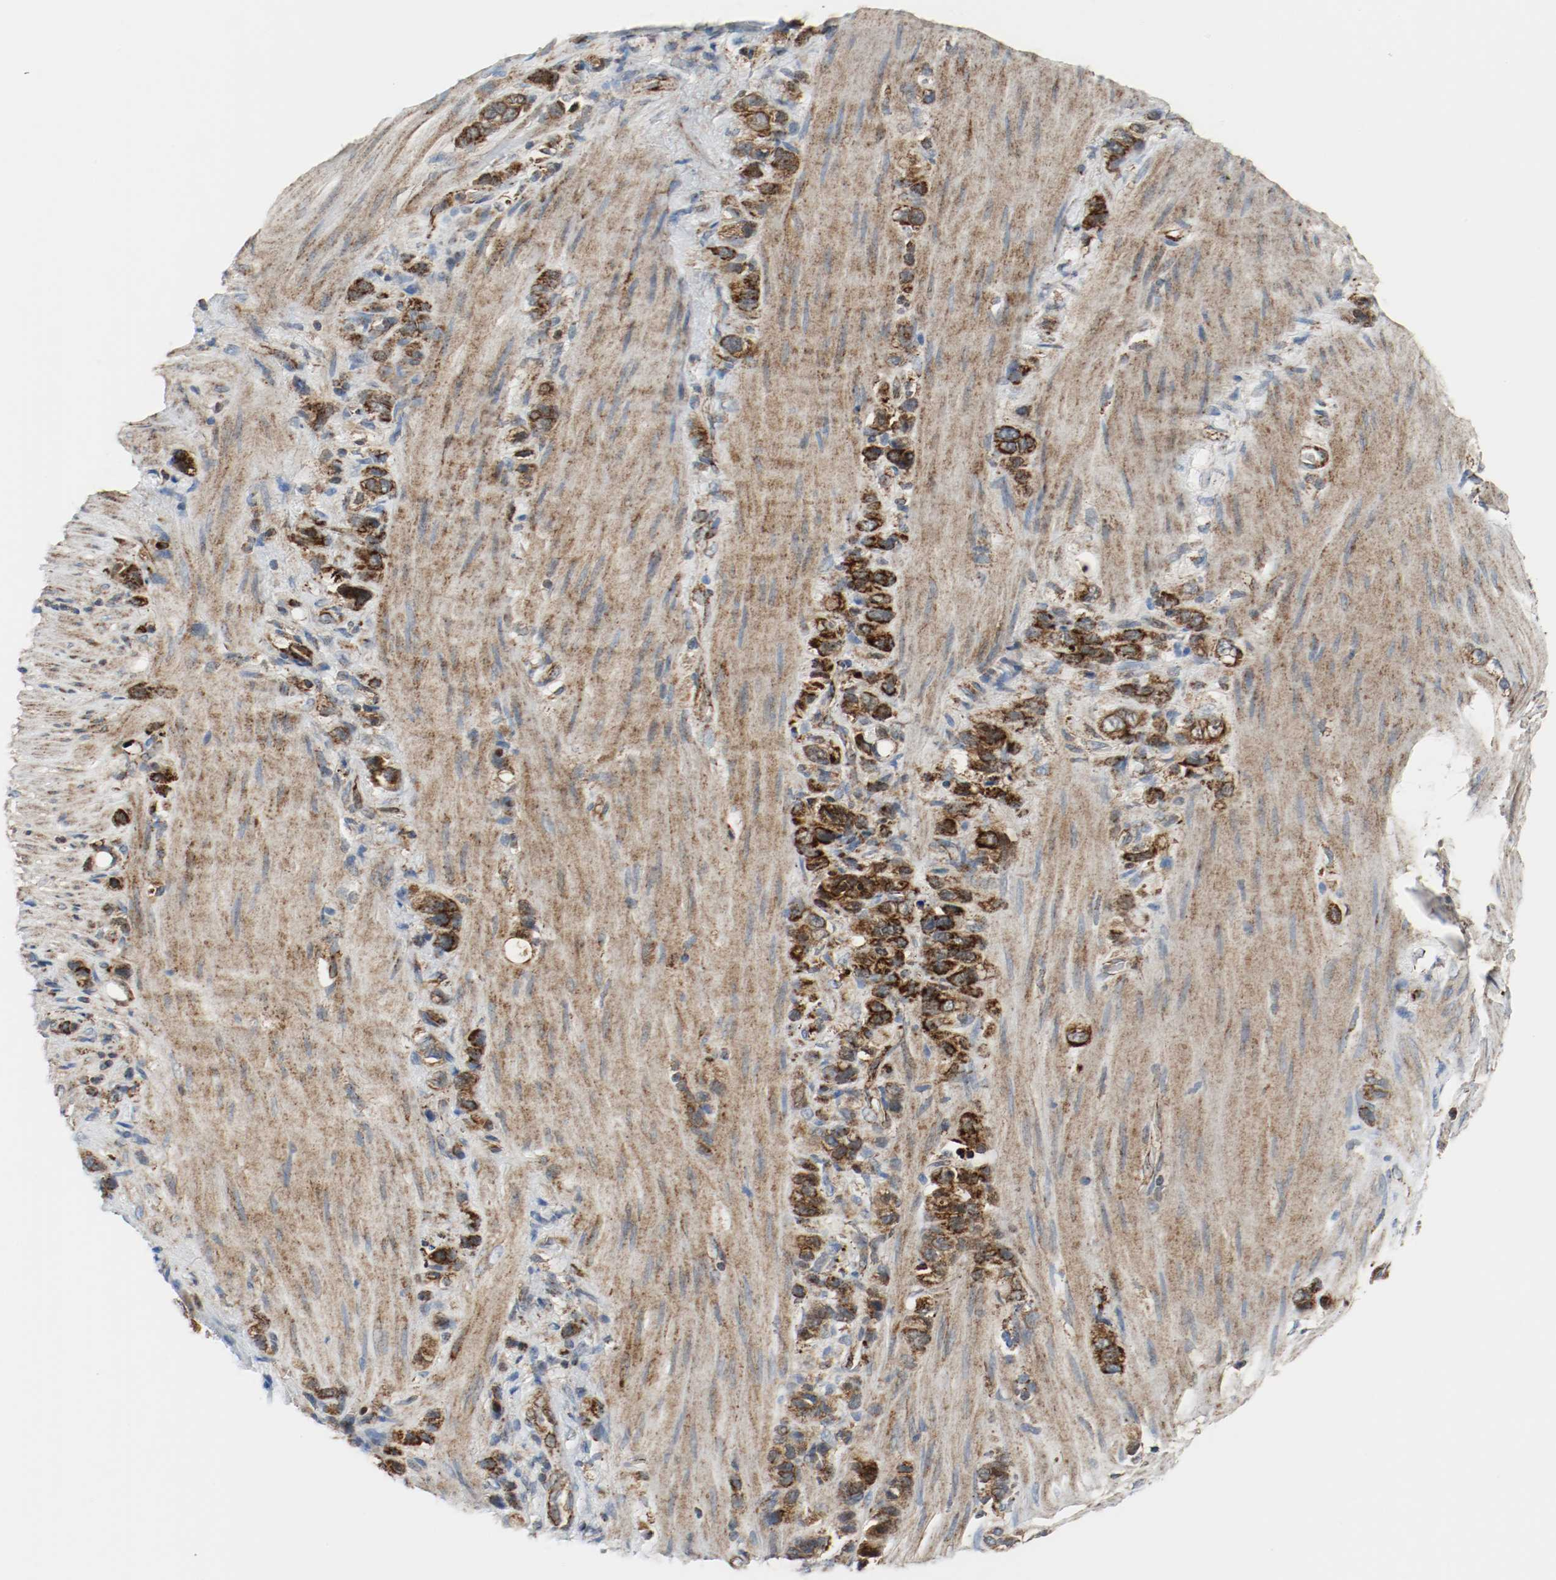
{"staining": {"intensity": "strong", "quantity": ">75%", "location": "cytoplasmic/membranous"}, "tissue": "stomach cancer", "cell_type": "Tumor cells", "image_type": "cancer", "snomed": [{"axis": "morphology", "description": "Normal tissue, NOS"}, {"axis": "morphology", "description": "Adenocarcinoma, NOS"}, {"axis": "morphology", "description": "Adenocarcinoma, High grade"}, {"axis": "topography", "description": "Stomach, upper"}, {"axis": "topography", "description": "Stomach"}], "caption": "Immunohistochemical staining of high-grade adenocarcinoma (stomach) exhibits high levels of strong cytoplasmic/membranous protein expression in approximately >75% of tumor cells.", "gene": "TXNRD1", "patient": {"sex": "female", "age": 65}}